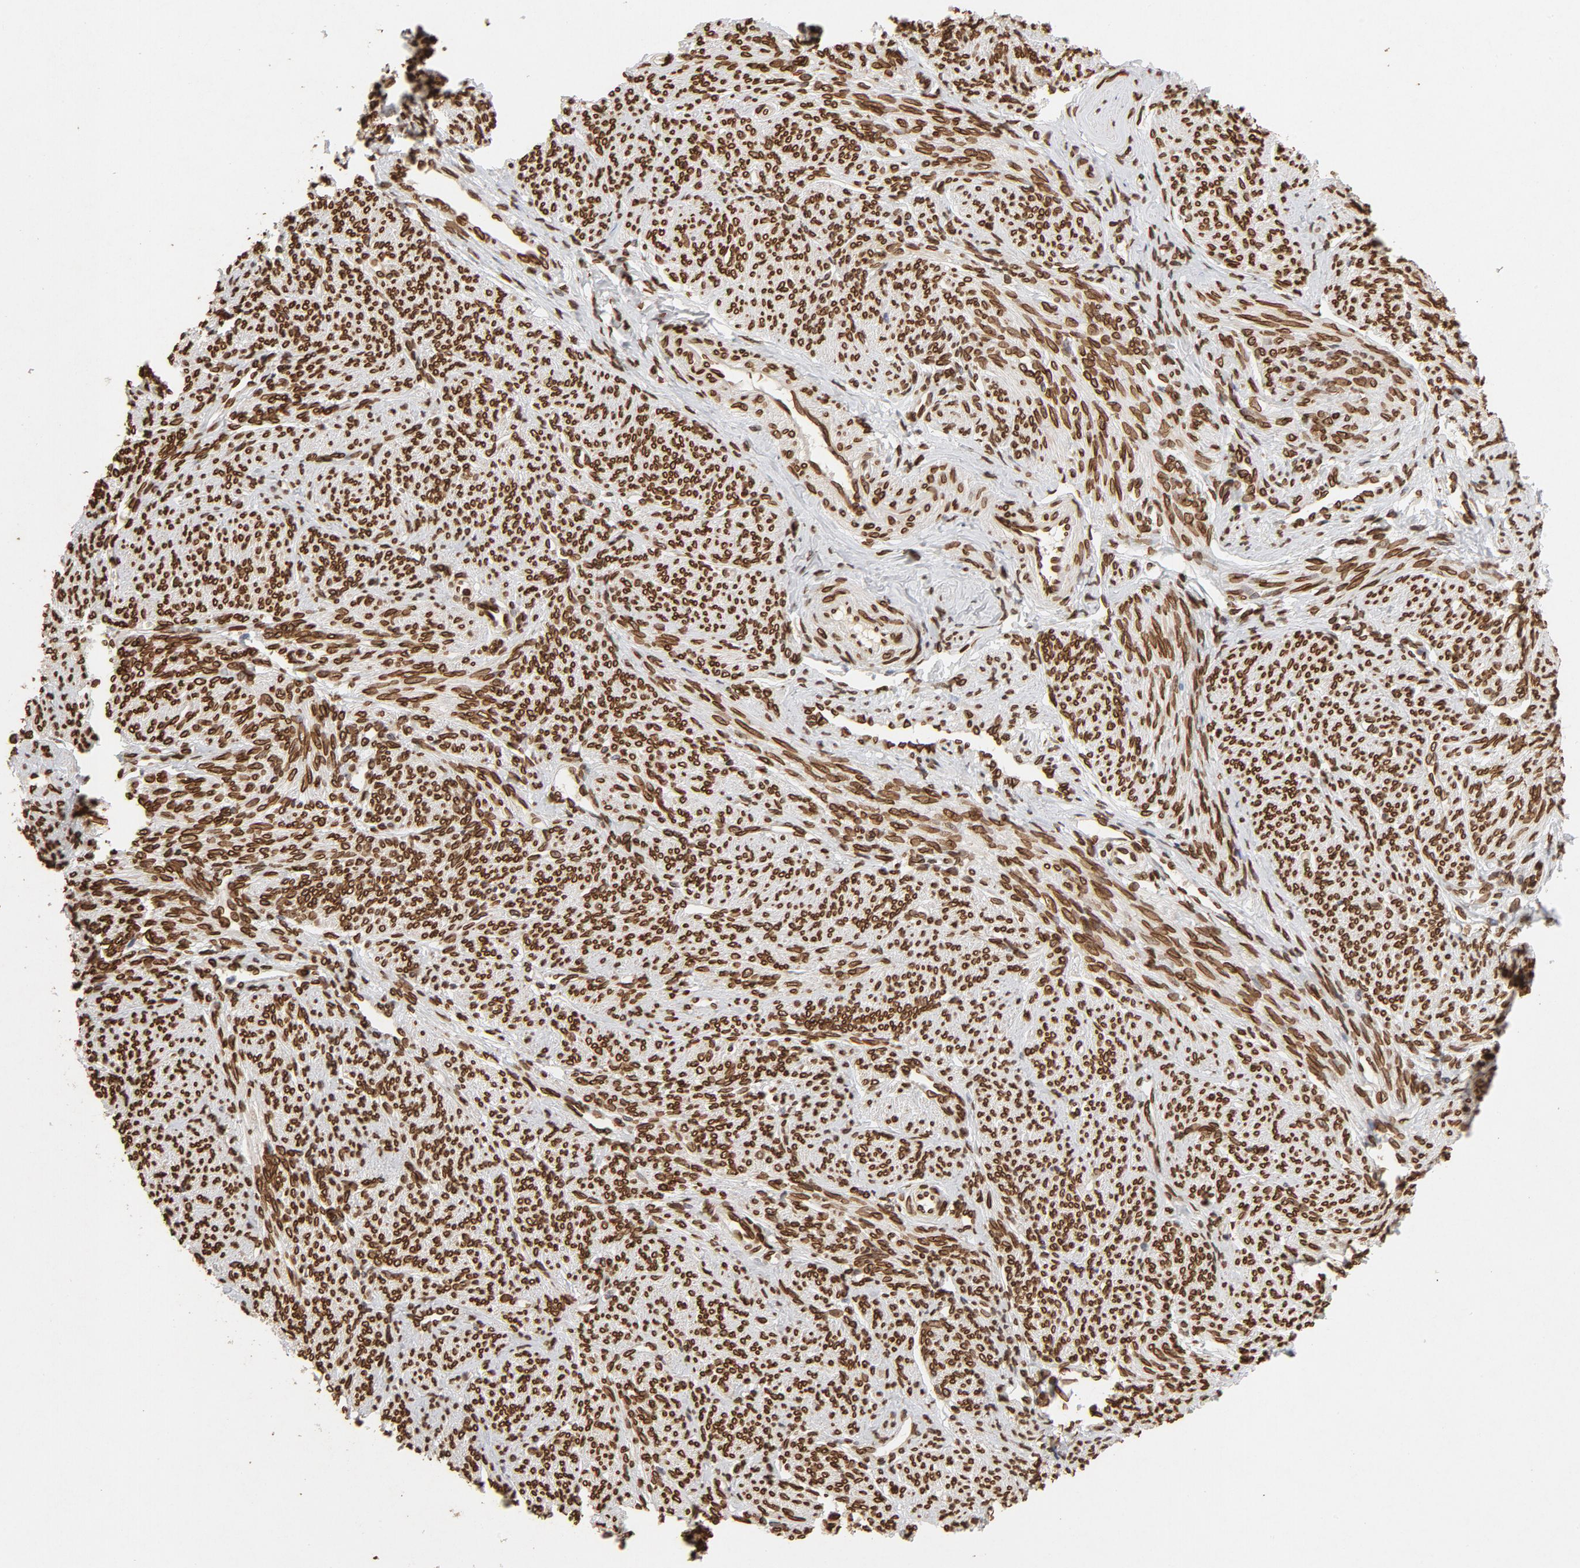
{"staining": {"intensity": "strong", "quantity": ">75%", "location": "cytoplasmic/membranous,nuclear"}, "tissue": "smooth muscle", "cell_type": "Smooth muscle cells", "image_type": "normal", "snomed": [{"axis": "morphology", "description": "Normal tissue, NOS"}, {"axis": "topography", "description": "Smooth muscle"}], "caption": "The immunohistochemical stain labels strong cytoplasmic/membranous,nuclear positivity in smooth muscle cells of normal smooth muscle. (DAB (3,3'-diaminobenzidine) = brown stain, brightfield microscopy at high magnification).", "gene": "LMNA", "patient": {"sex": "female", "age": 65}}